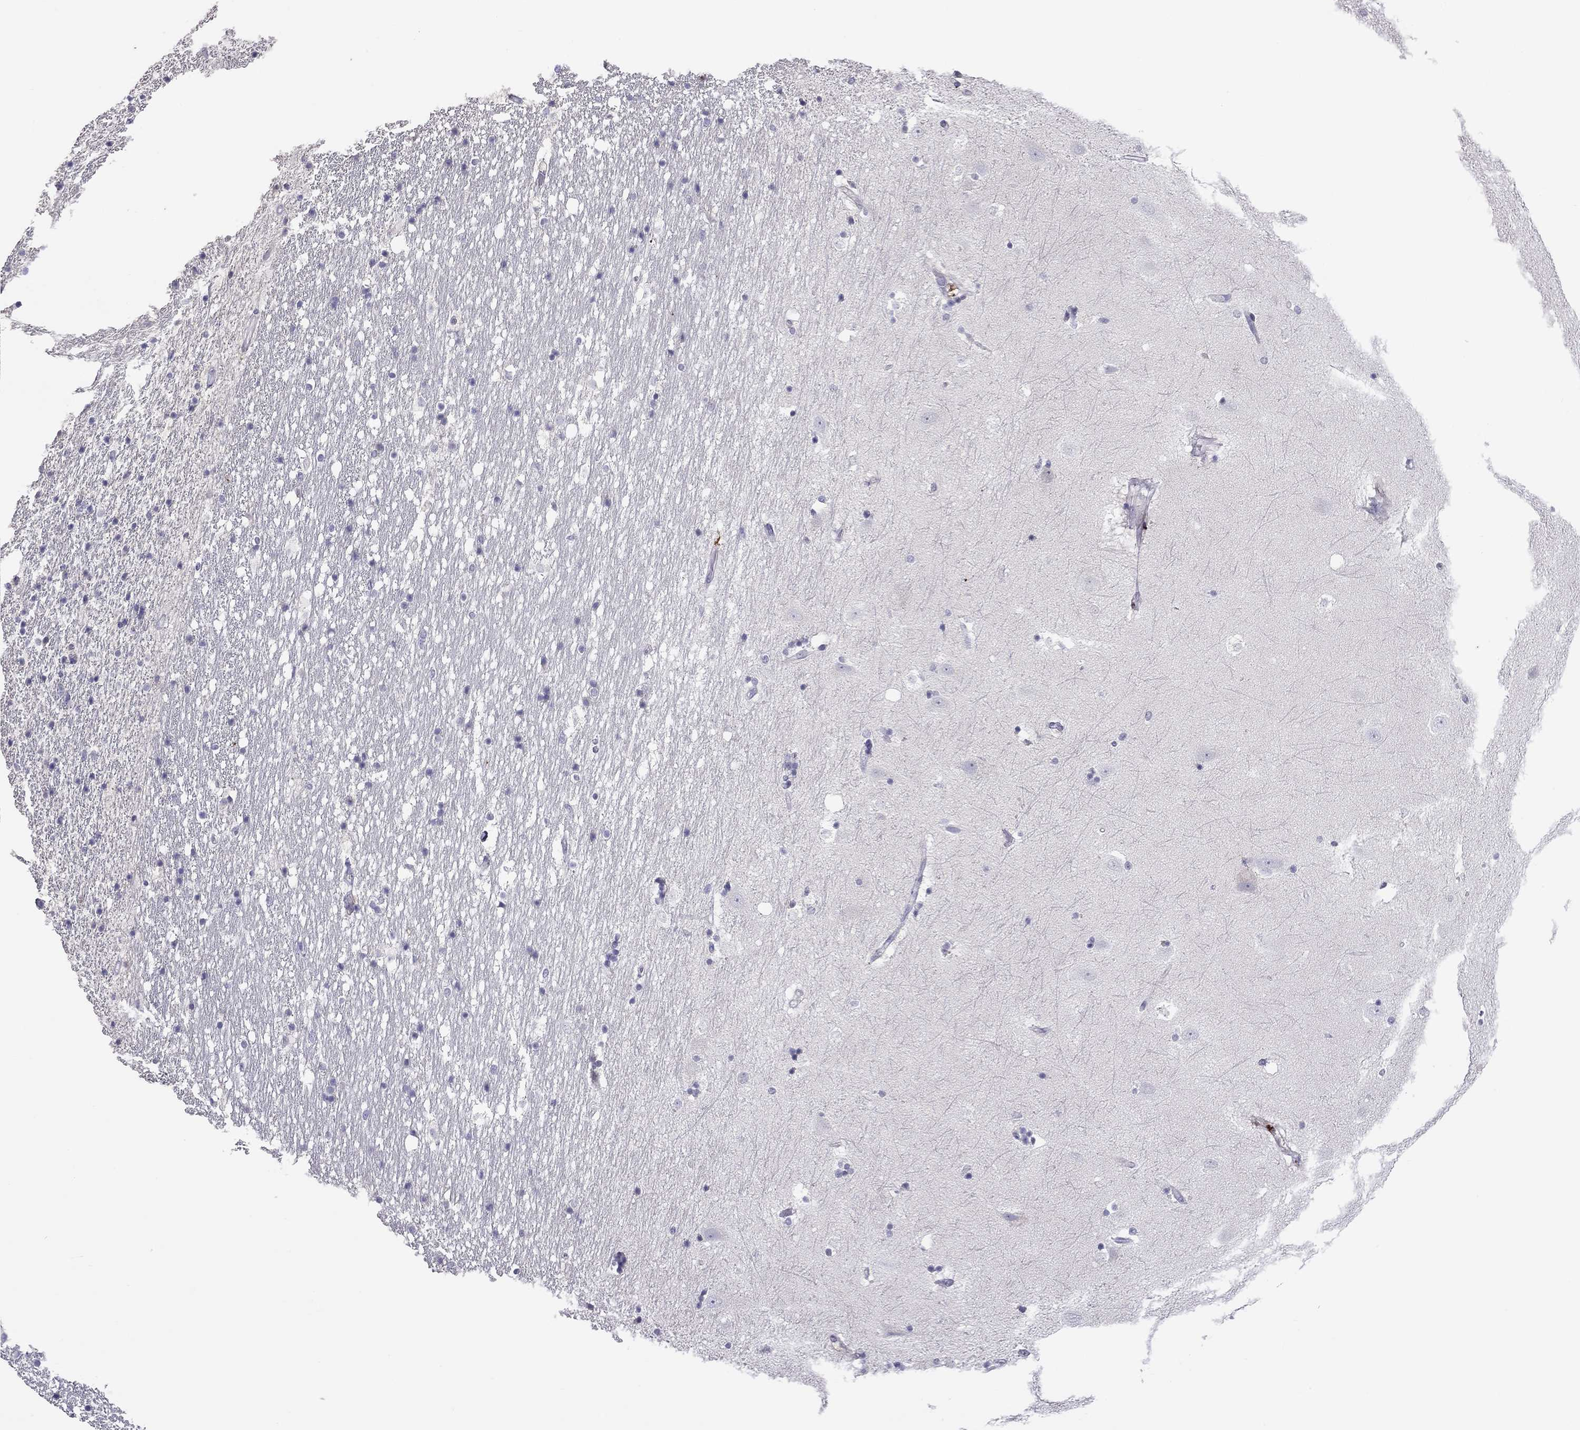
{"staining": {"intensity": "negative", "quantity": "none", "location": "none"}, "tissue": "hippocampus", "cell_type": "Glial cells", "image_type": "normal", "snomed": [{"axis": "morphology", "description": "Normal tissue, NOS"}, {"axis": "topography", "description": "Hippocampus"}], "caption": "Immunohistochemistry (IHC) image of normal hippocampus stained for a protein (brown), which exhibits no staining in glial cells.", "gene": "PPP1R3A", "patient": {"sex": "male", "age": 49}}